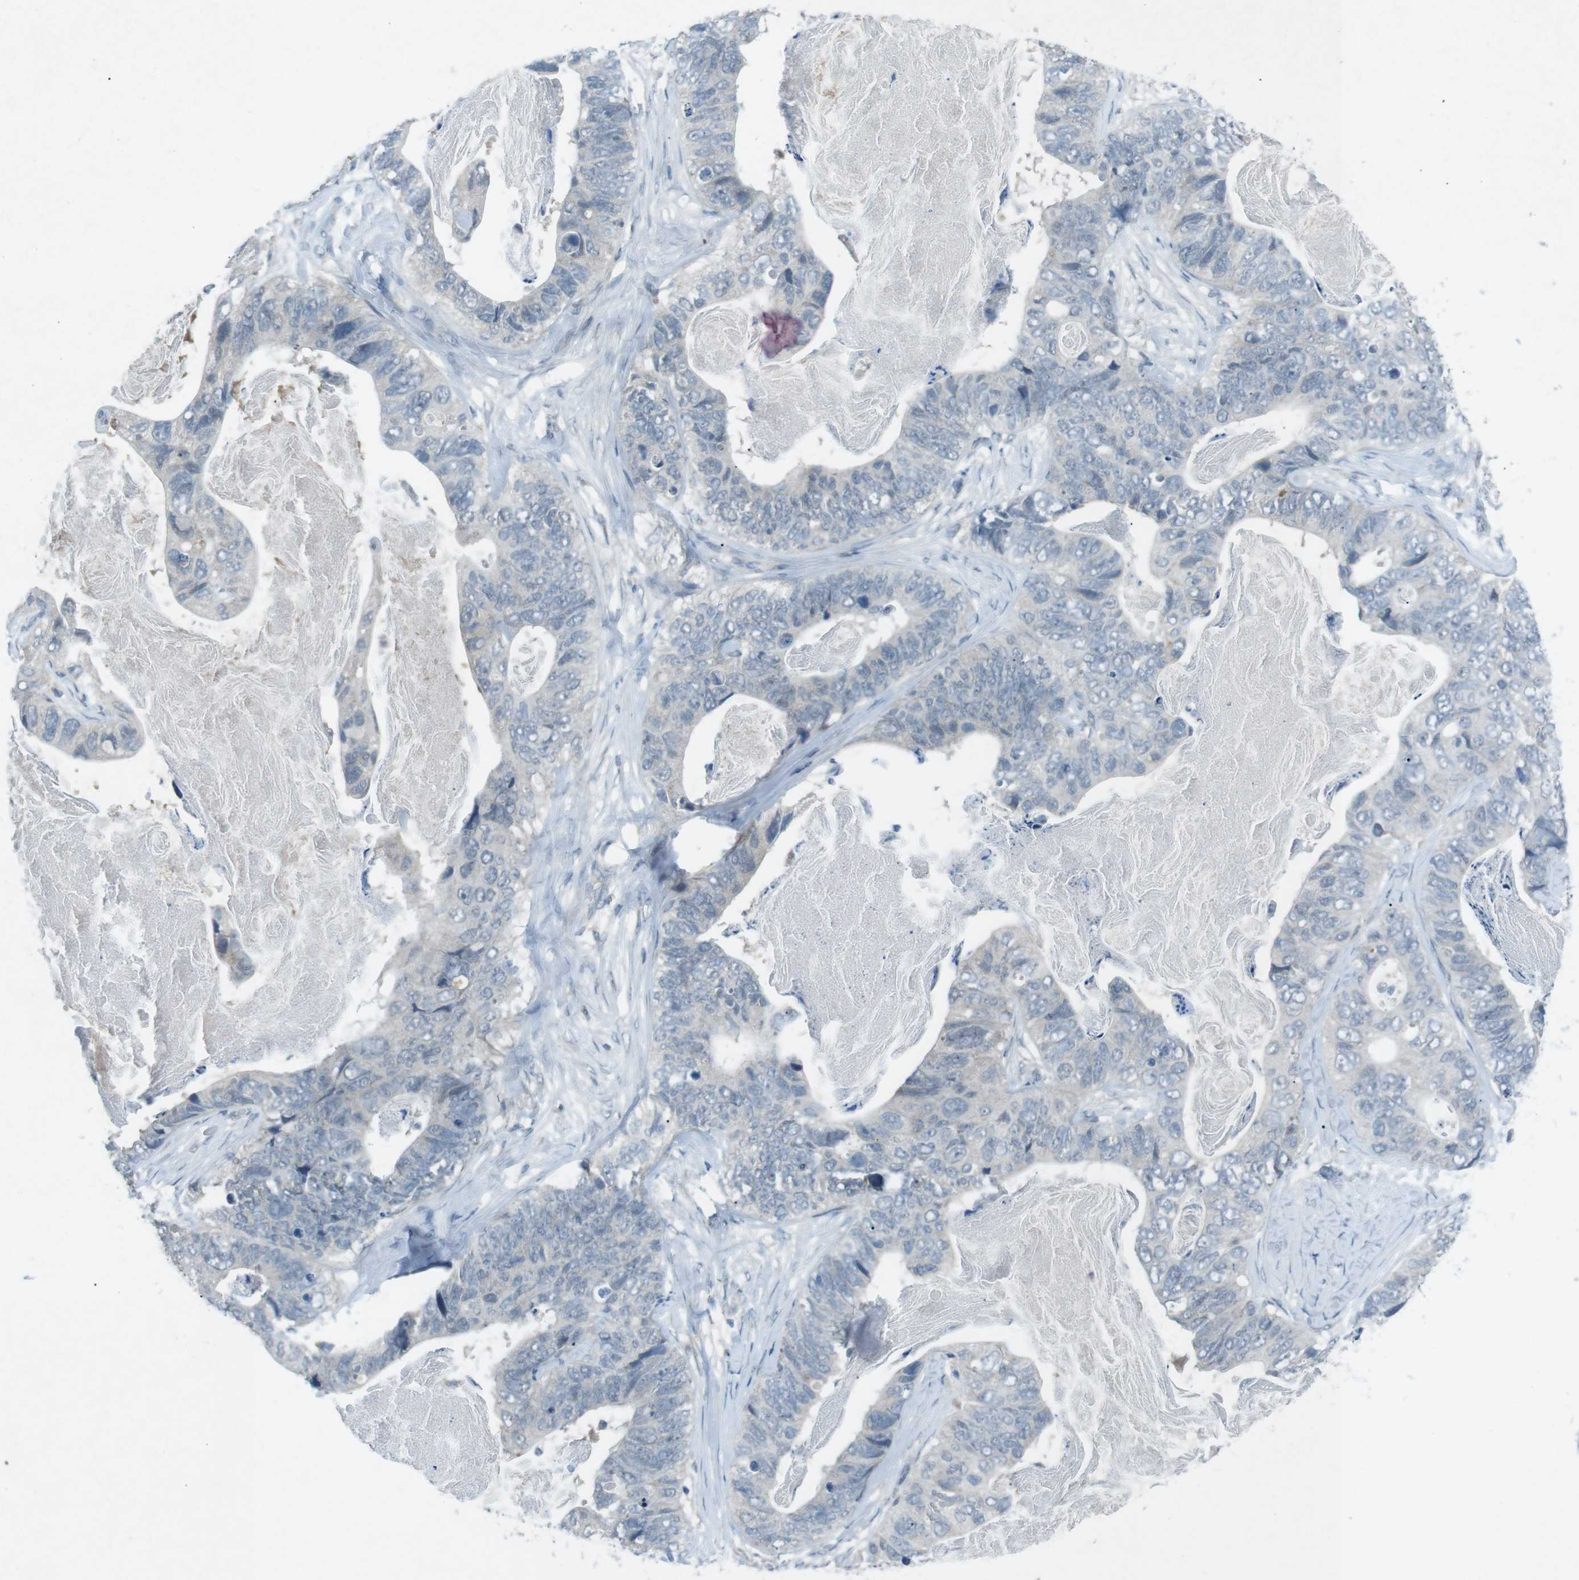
{"staining": {"intensity": "negative", "quantity": "none", "location": "none"}, "tissue": "stomach cancer", "cell_type": "Tumor cells", "image_type": "cancer", "snomed": [{"axis": "morphology", "description": "Adenocarcinoma, NOS"}, {"axis": "topography", "description": "Stomach"}], "caption": "Tumor cells are negative for protein expression in human adenocarcinoma (stomach).", "gene": "FCRLA", "patient": {"sex": "female", "age": 89}}